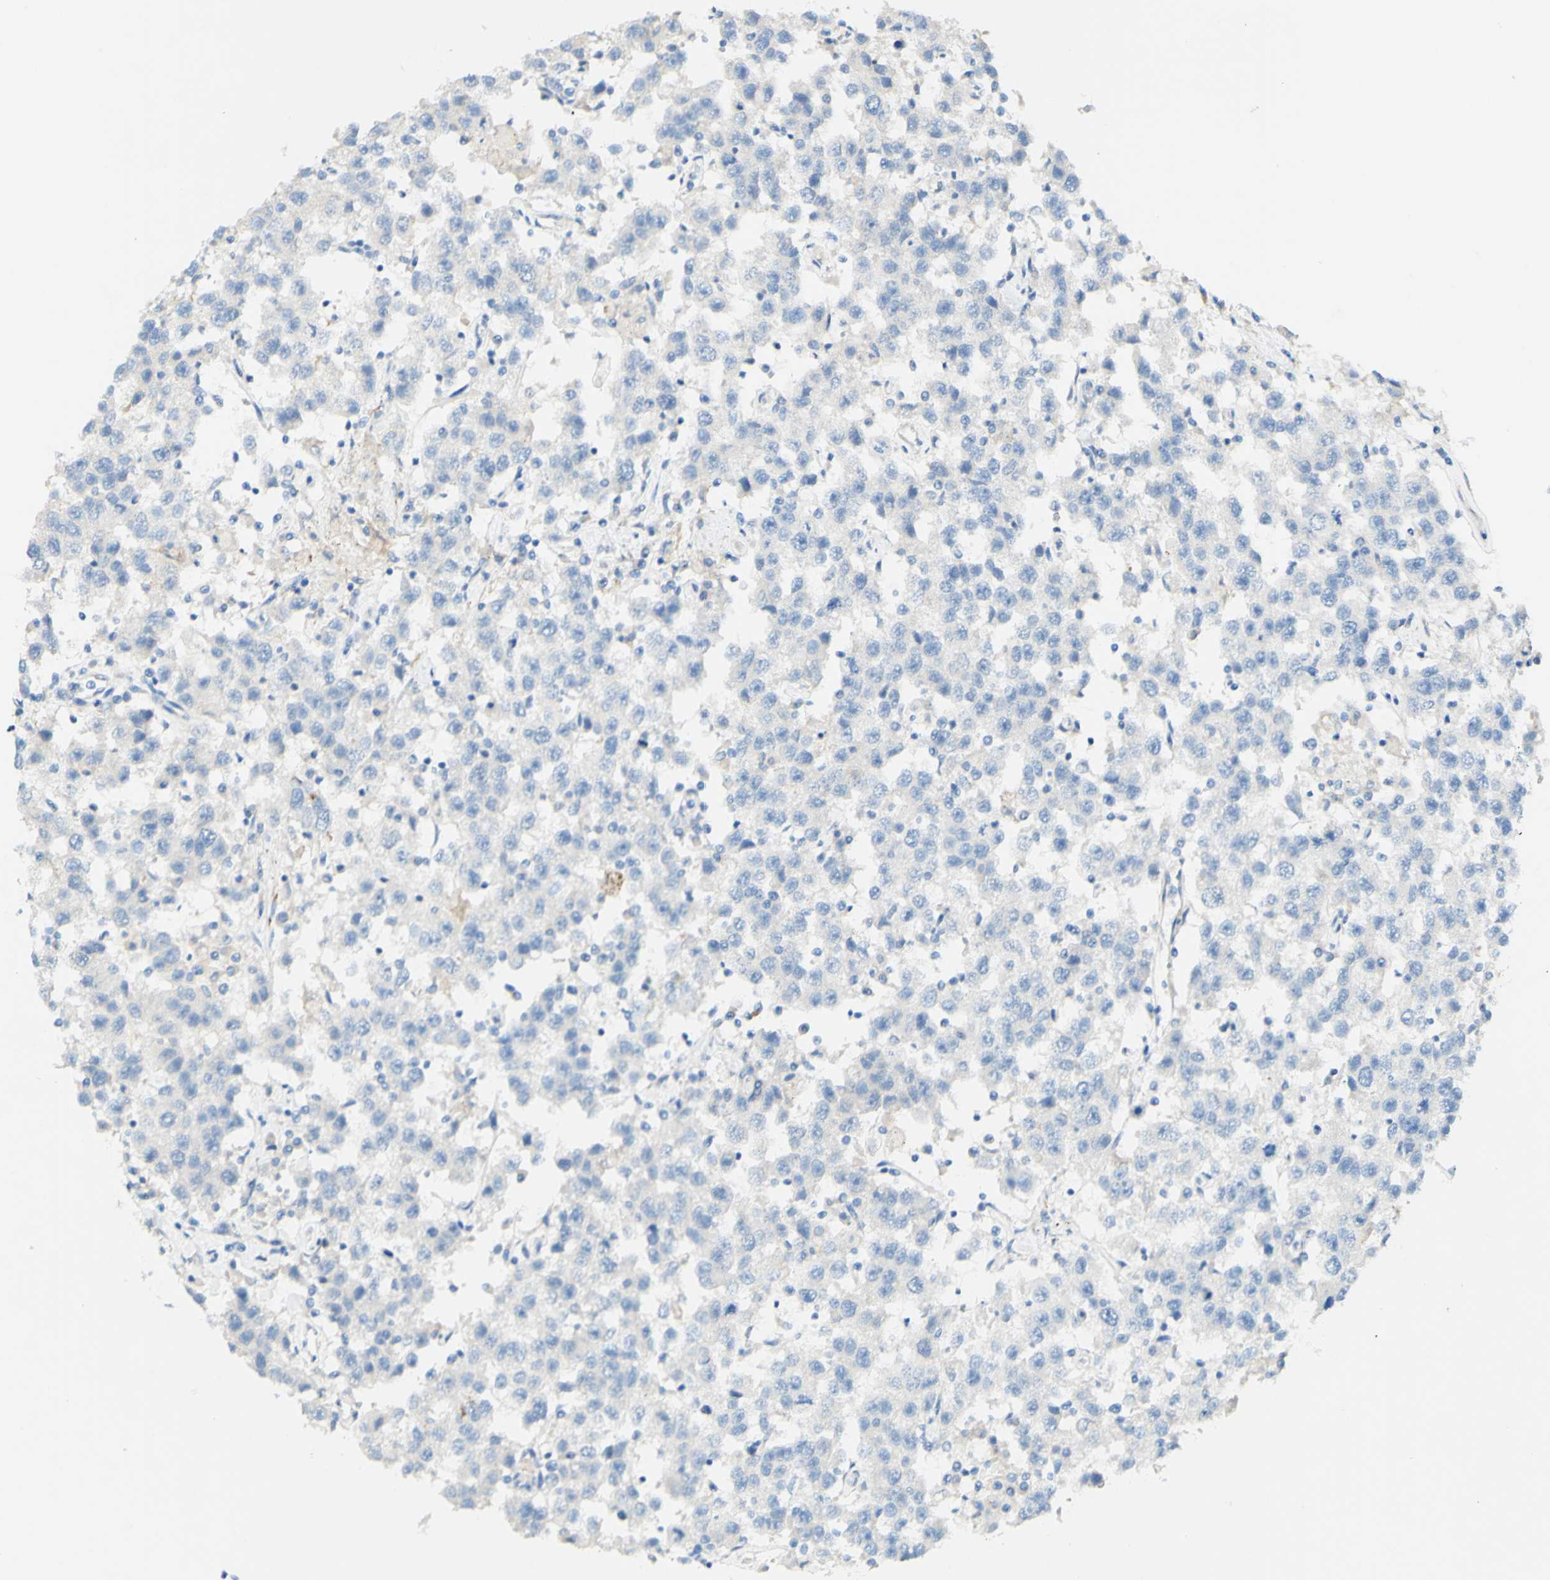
{"staining": {"intensity": "negative", "quantity": "none", "location": "none"}, "tissue": "testis cancer", "cell_type": "Tumor cells", "image_type": "cancer", "snomed": [{"axis": "morphology", "description": "Seminoma, NOS"}, {"axis": "topography", "description": "Testis"}], "caption": "The image exhibits no significant expression in tumor cells of testis cancer.", "gene": "FGF4", "patient": {"sex": "male", "age": 41}}